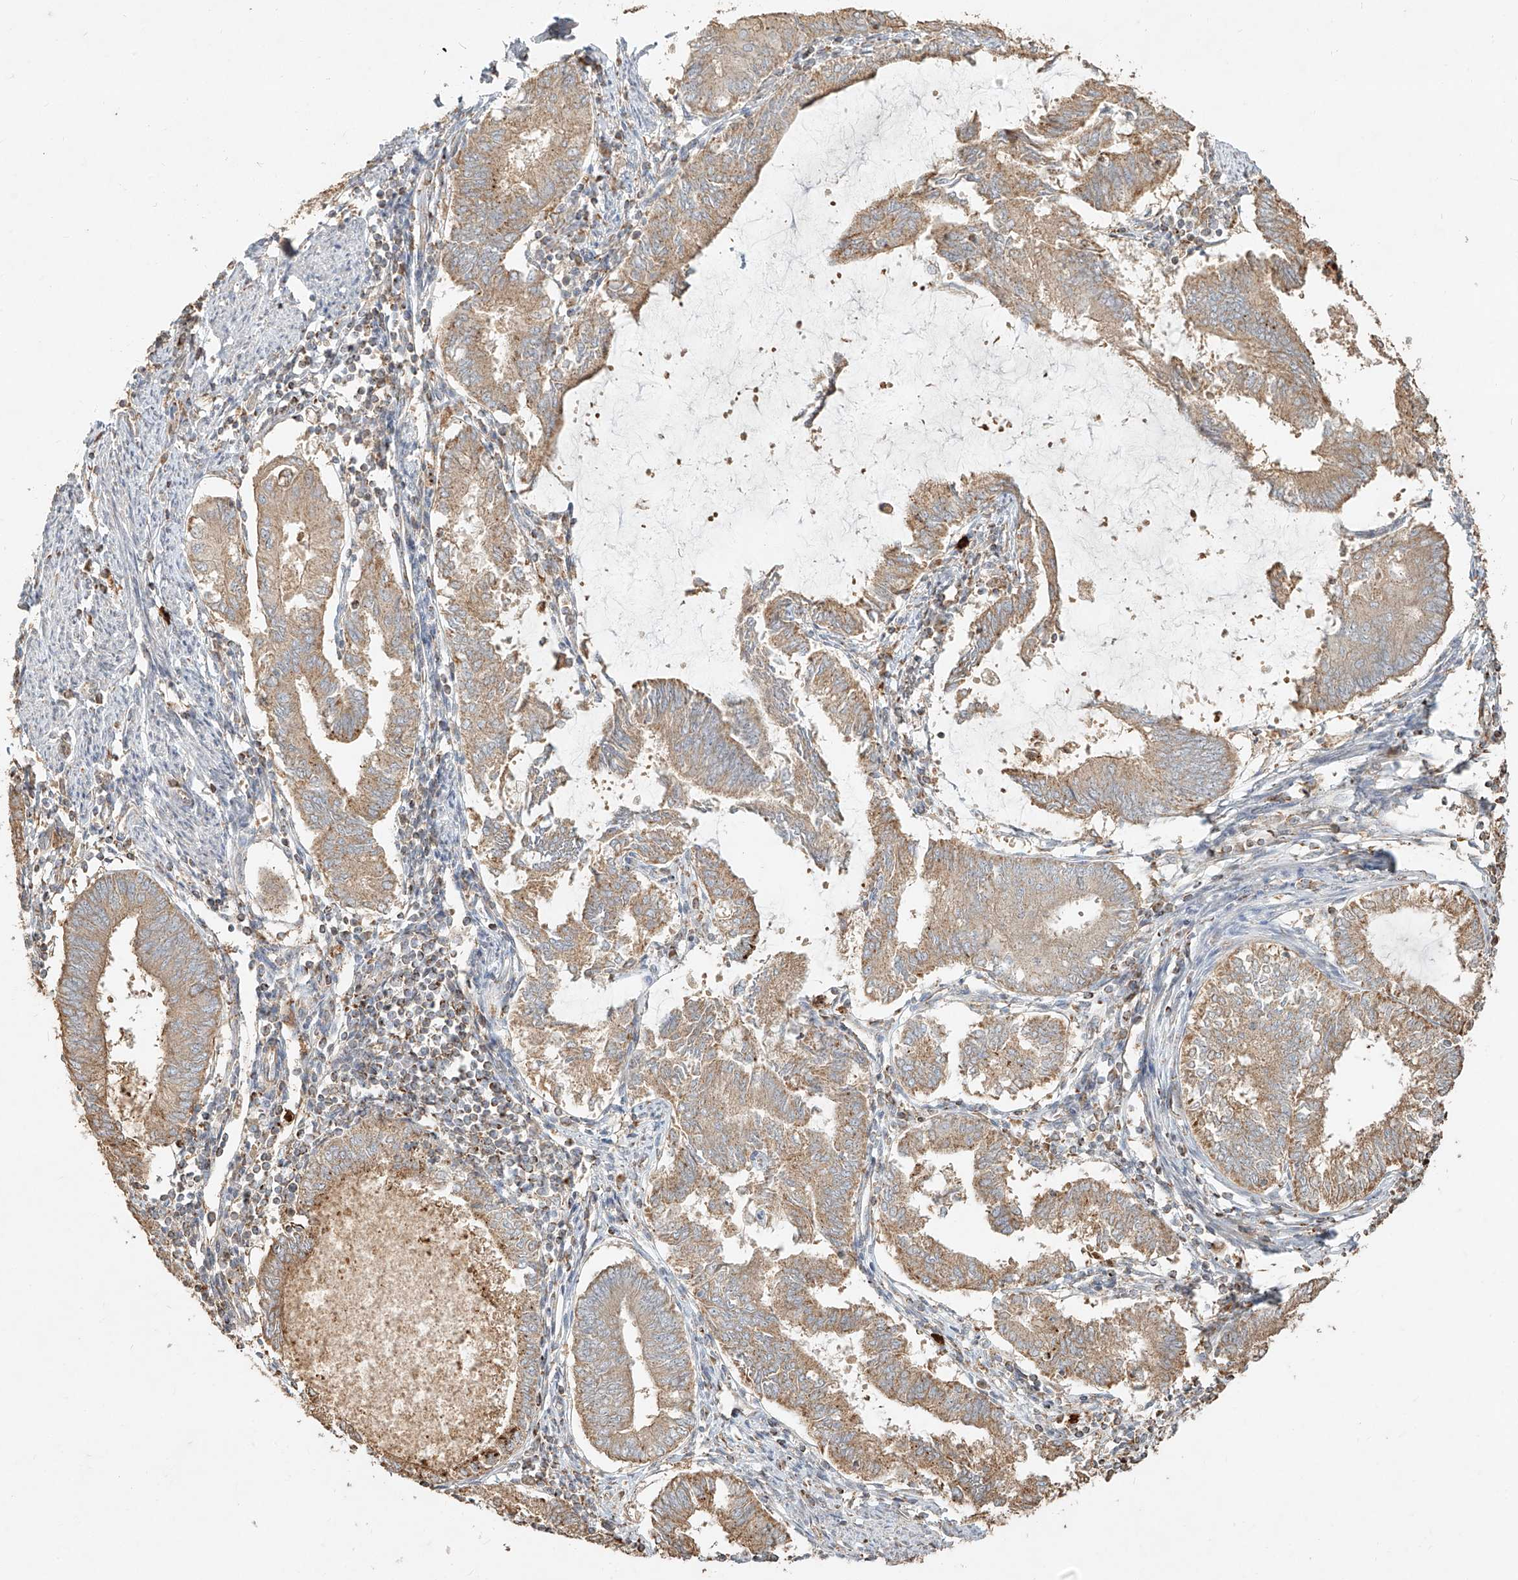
{"staining": {"intensity": "moderate", "quantity": ">75%", "location": "cytoplasmic/membranous"}, "tissue": "endometrial cancer", "cell_type": "Tumor cells", "image_type": "cancer", "snomed": [{"axis": "morphology", "description": "Adenocarcinoma, NOS"}, {"axis": "topography", "description": "Endometrium"}], "caption": "Immunohistochemical staining of endometrial cancer (adenocarcinoma) exhibits medium levels of moderate cytoplasmic/membranous protein positivity in about >75% of tumor cells.", "gene": "EFNB1", "patient": {"sex": "female", "age": 86}}